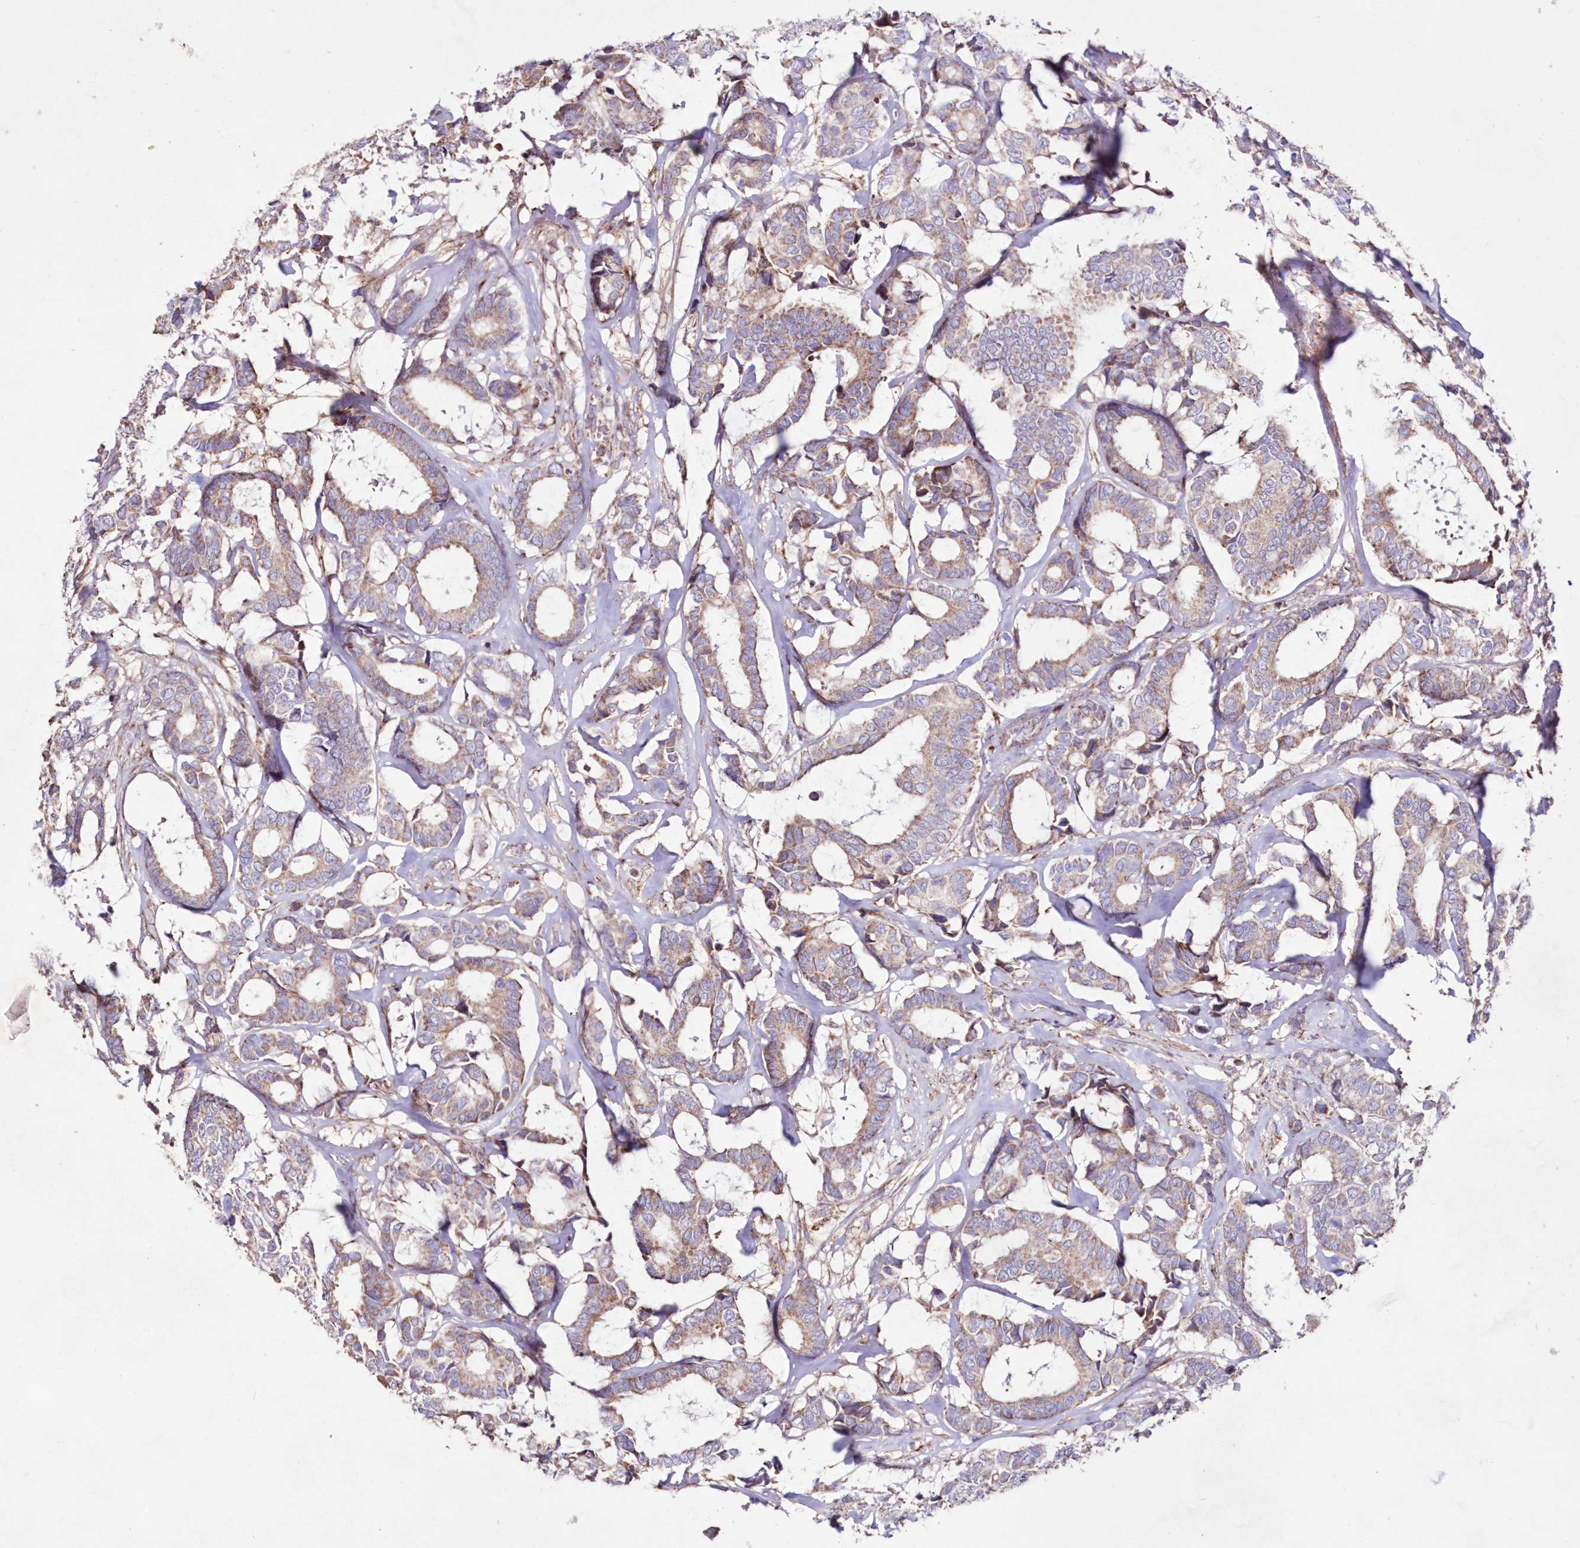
{"staining": {"intensity": "moderate", "quantity": "25%-75%", "location": "cytoplasmic/membranous"}, "tissue": "breast cancer", "cell_type": "Tumor cells", "image_type": "cancer", "snomed": [{"axis": "morphology", "description": "Duct carcinoma"}, {"axis": "topography", "description": "Breast"}], "caption": "Immunohistochemistry (IHC) image of human breast invasive ductal carcinoma stained for a protein (brown), which demonstrates medium levels of moderate cytoplasmic/membranous staining in approximately 25%-75% of tumor cells.", "gene": "HADHB", "patient": {"sex": "female", "age": 87}}